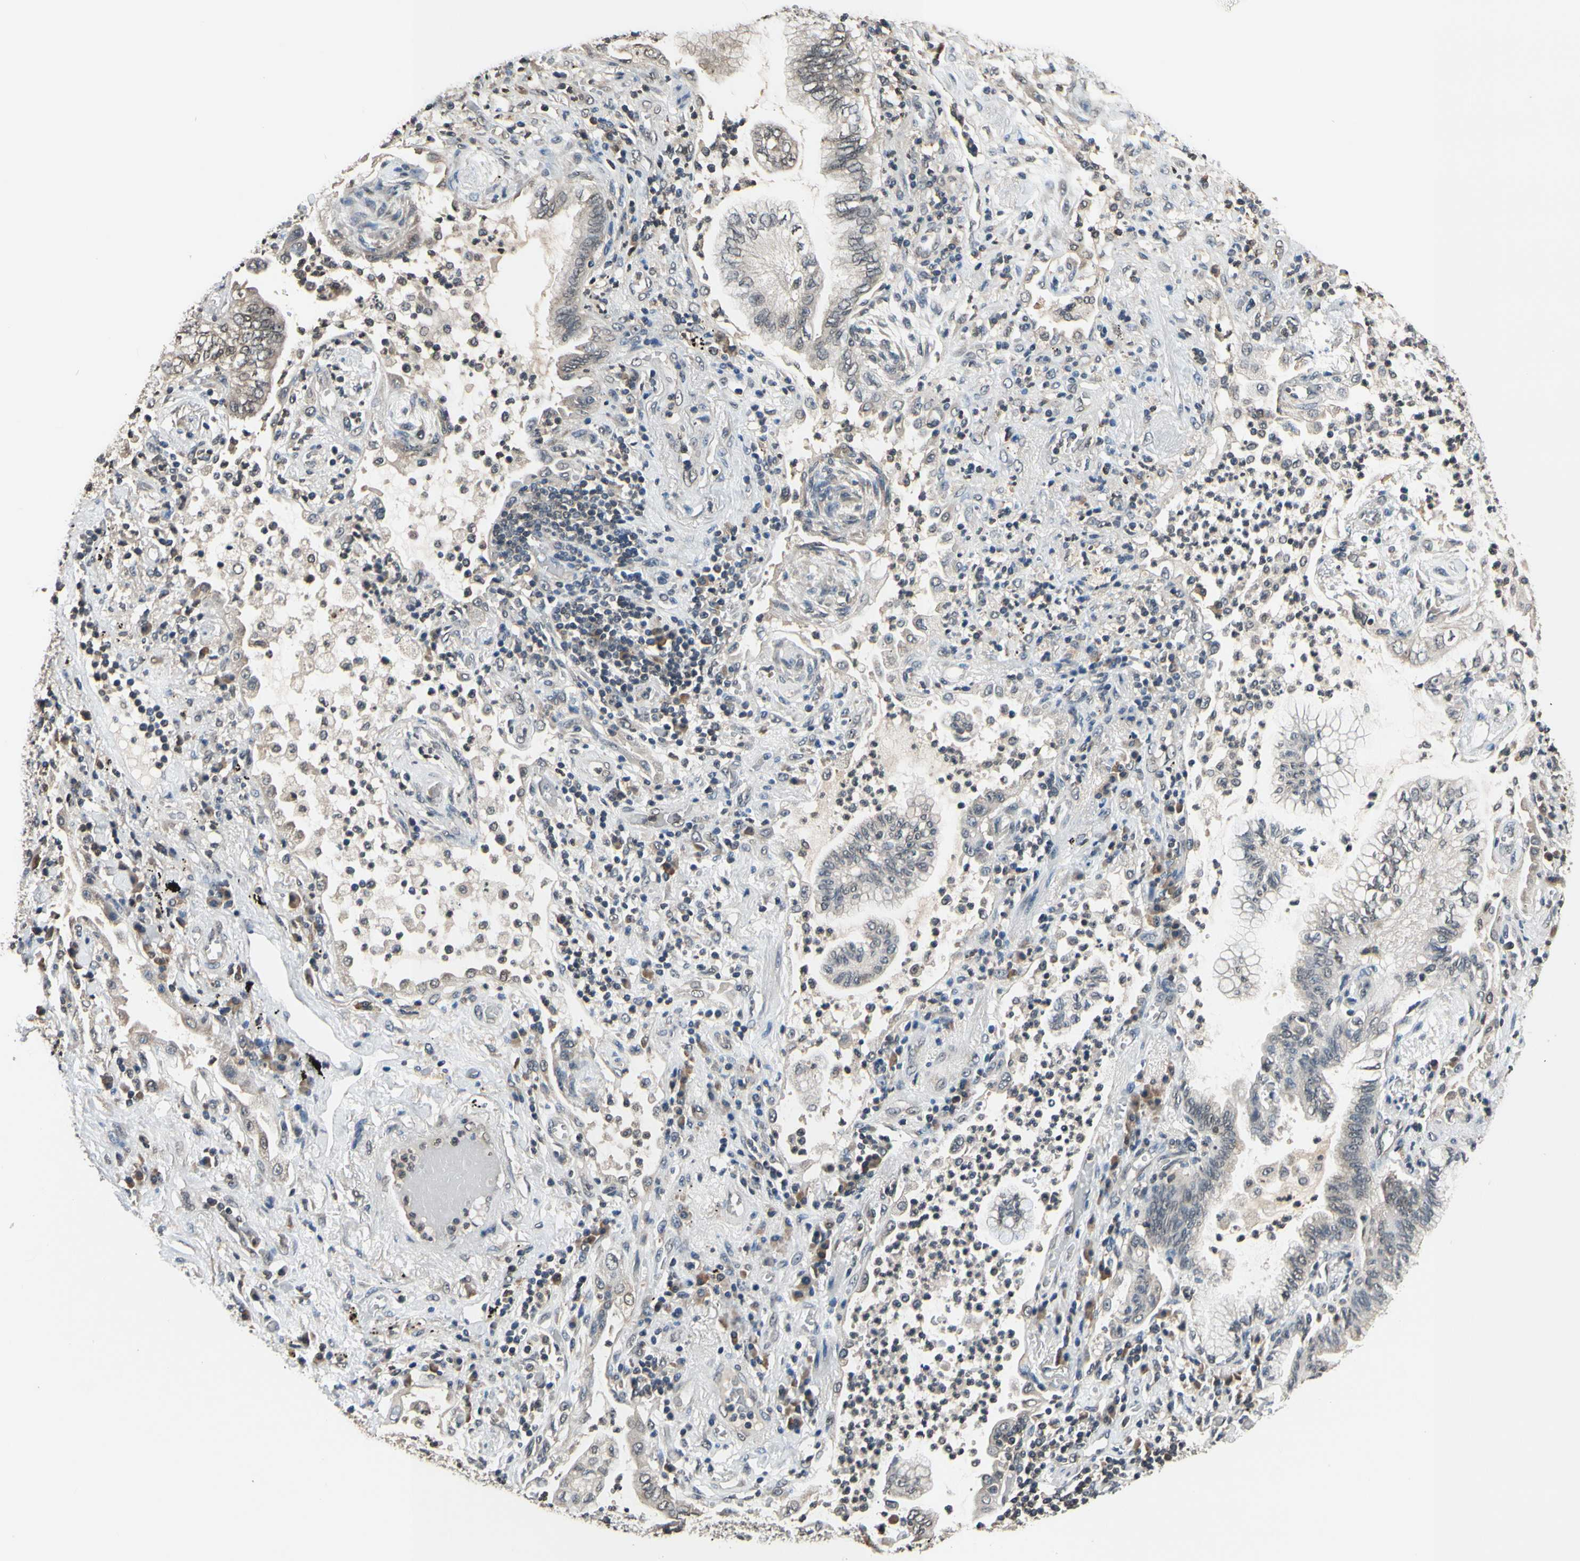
{"staining": {"intensity": "weak", "quantity": ">75%", "location": "cytoplasmic/membranous"}, "tissue": "lung cancer", "cell_type": "Tumor cells", "image_type": "cancer", "snomed": [{"axis": "morphology", "description": "Normal tissue, NOS"}, {"axis": "morphology", "description": "Adenocarcinoma, NOS"}, {"axis": "topography", "description": "Bronchus"}, {"axis": "topography", "description": "Lung"}], "caption": "Lung cancer stained with a protein marker demonstrates weak staining in tumor cells.", "gene": "GCLC", "patient": {"sex": "female", "age": 70}}